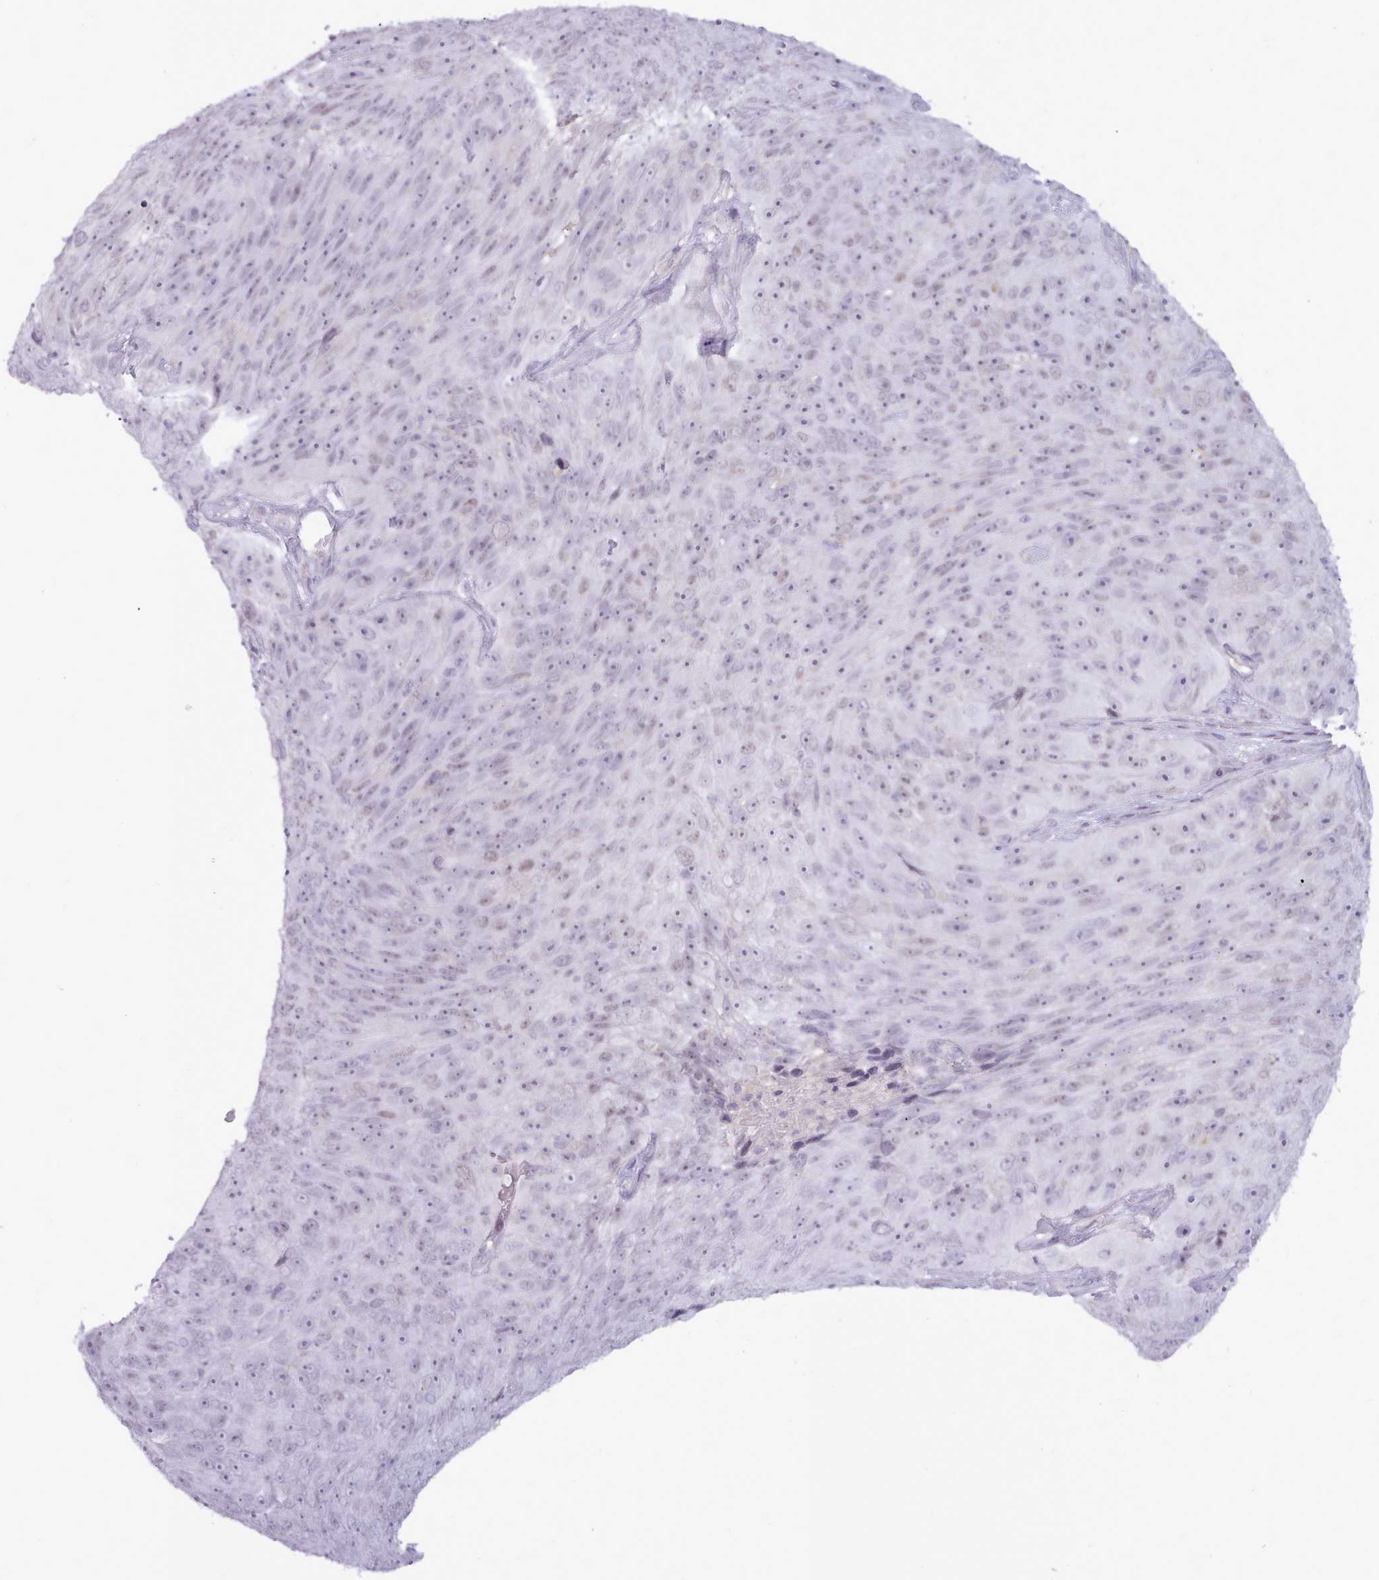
{"staining": {"intensity": "weak", "quantity": "25%-75%", "location": "nuclear"}, "tissue": "skin cancer", "cell_type": "Tumor cells", "image_type": "cancer", "snomed": [{"axis": "morphology", "description": "Squamous cell carcinoma, NOS"}, {"axis": "topography", "description": "Skin"}], "caption": "A photomicrograph of skin squamous cell carcinoma stained for a protein reveals weak nuclear brown staining in tumor cells.", "gene": "BDKRB2", "patient": {"sex": "female", "age": 87}}